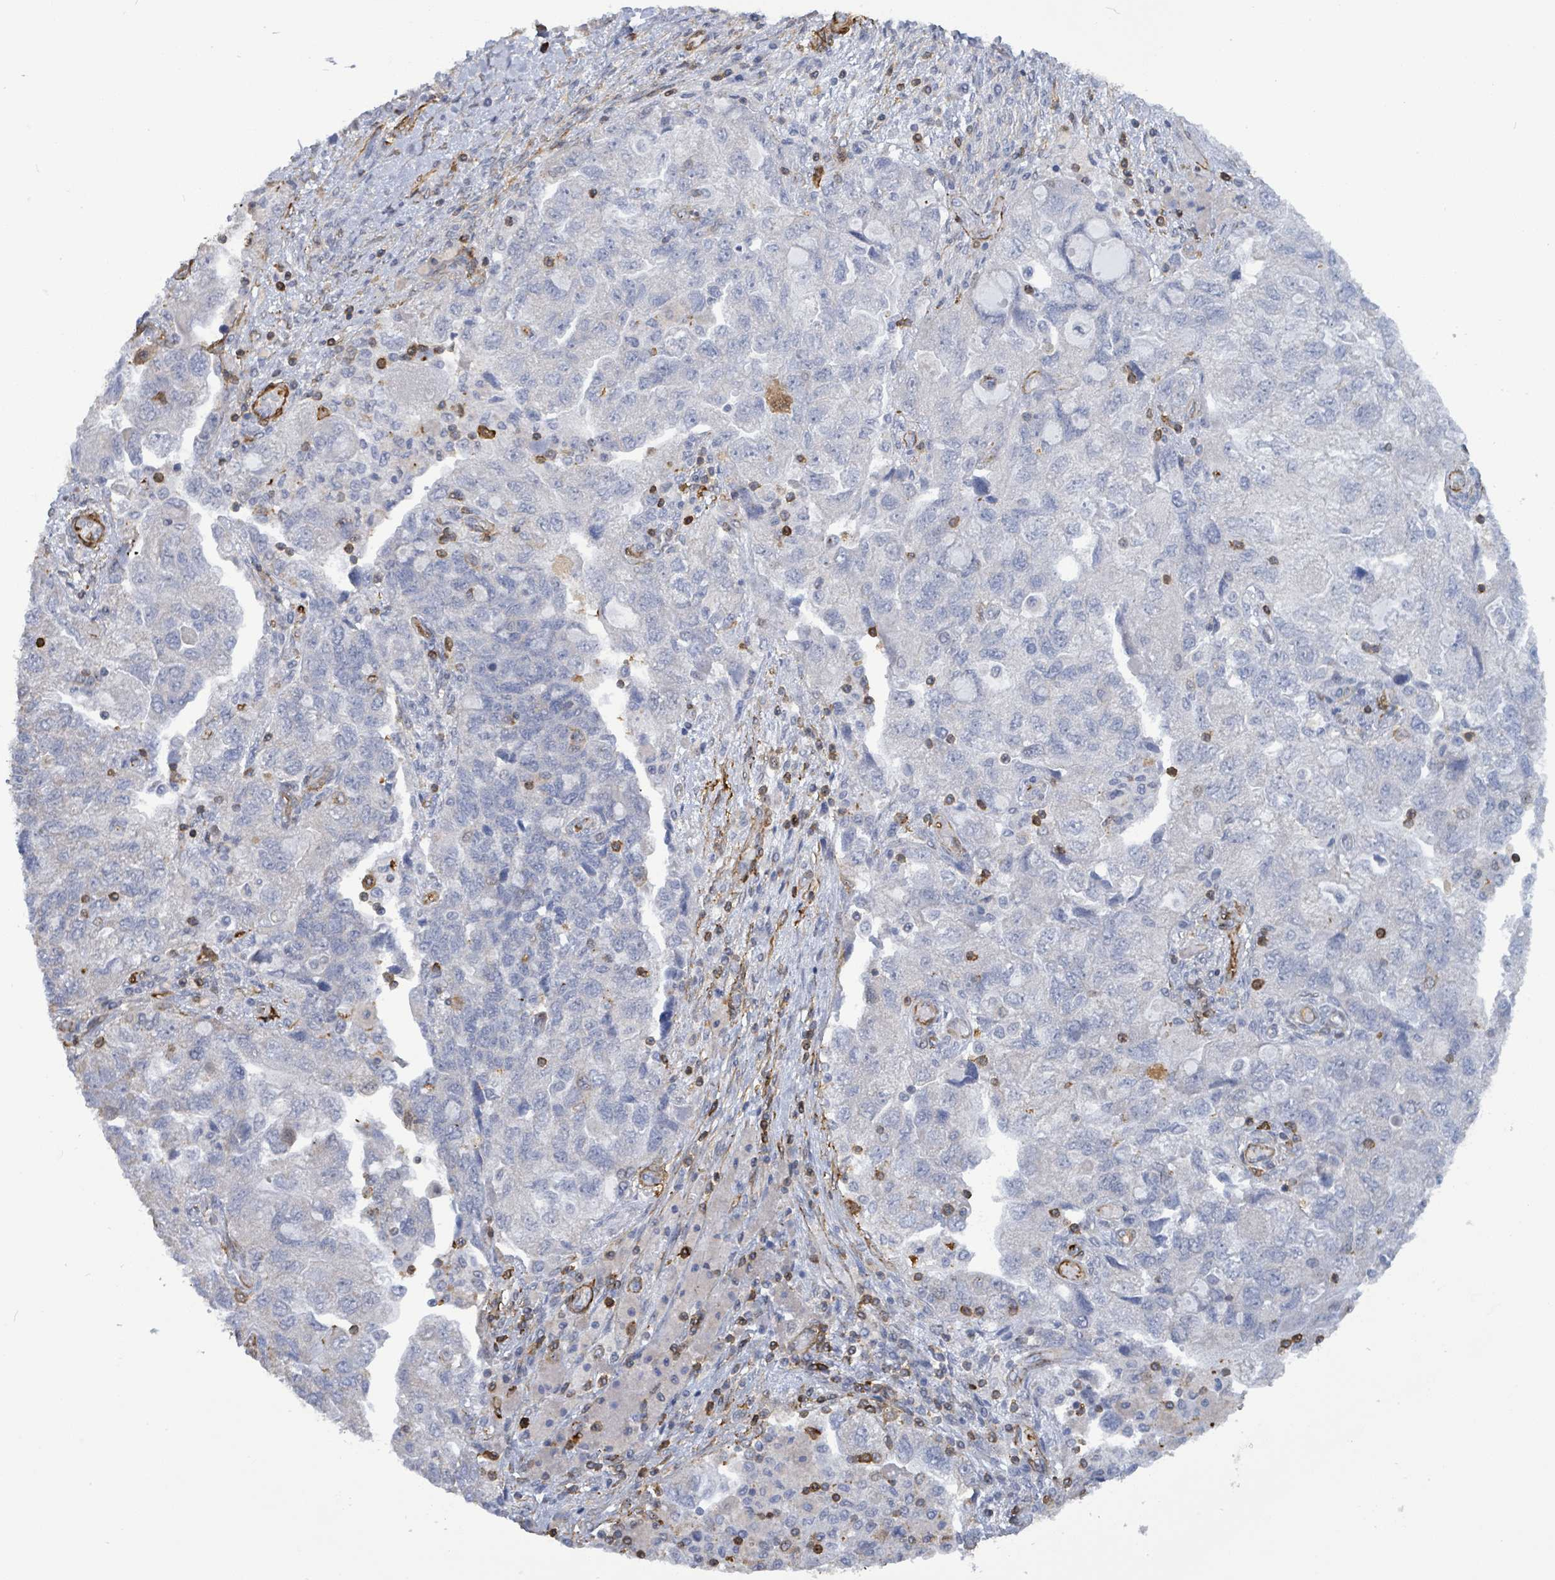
{"staining": {"intensity": "negative", "quantity": "none", "location": "none"}, "tissue": "ovarian cancer", "cell_type": "Tumor cells", "image_type": "cancer", "snomed": [{"axis": "morphology", "description": "Carcinoma, NOS"}, {"axis": "morphology", "description": "Cystadenocarcinoma, serous, NOS"}, {"axis": "topography", "description": "Ovary"}], "caption": "The immunohistochemistry histopathology image has no significant expression in tumor cells of serous cystadenocarcinoma (ovarian) tissue. (Stains: DAB immunohistochemistry with hematoxylin counter stain, Microscopy: brightfield microscopy at high magnification).", "gene": "PRKRIP1", "patient": {"sex": "female", "age": 69}}